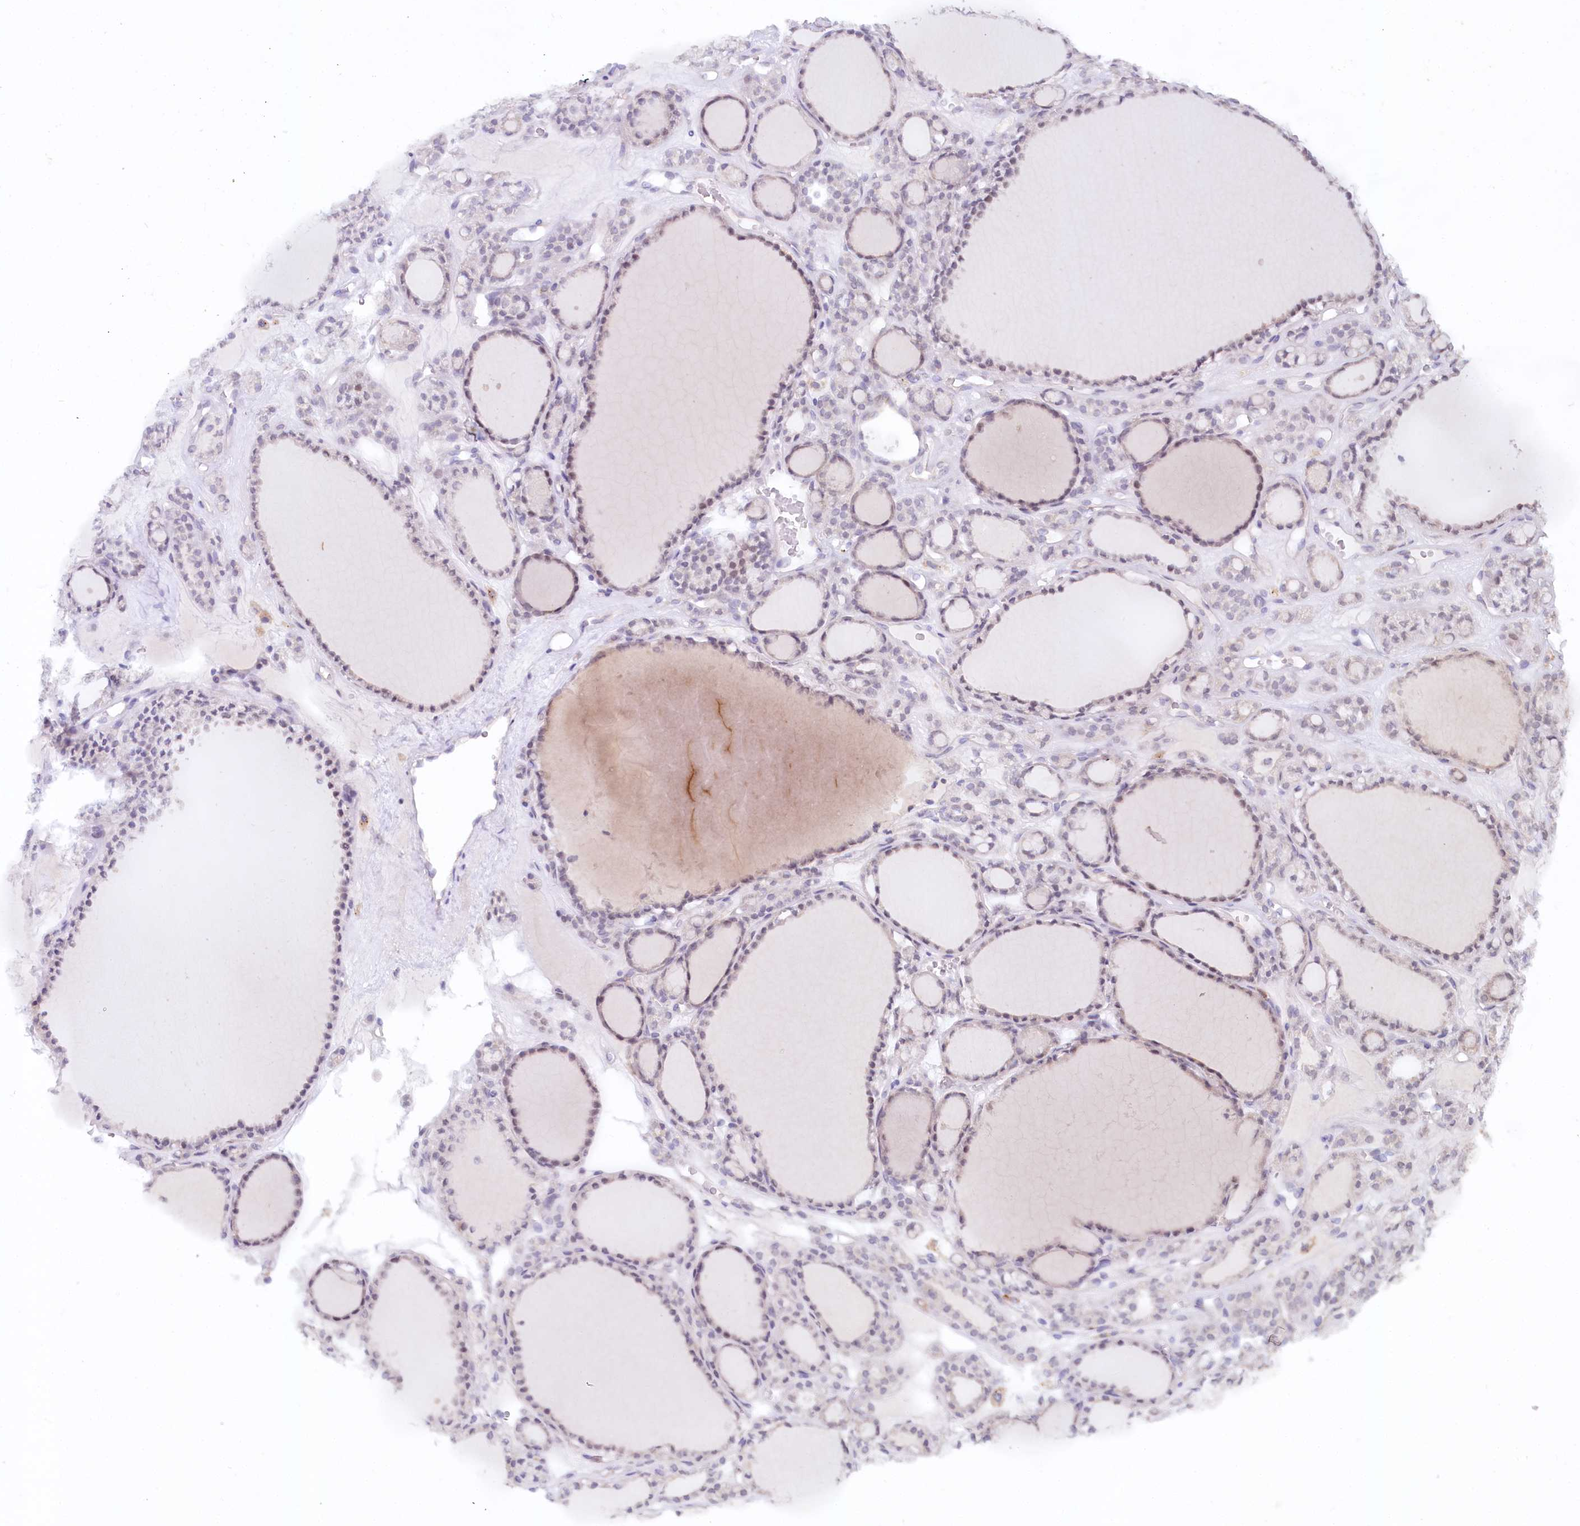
{"staining": {"intensity": "moderate", "quantity": "<25%", "location": "cytoplasmic/membranous"}, "tissue": "thyroid gland", "cell_type": "Glandular cells", "image_type": "normal", "snomed": [{"axis": "morphology", "description": "Normal tissue, NOS"}, {"axis": "topography", "description": "Thyroid gland"}], "caption": "Normal thyroid gland displays moderate cytoplasmic/membranous staining in about <25% of glandular cells.", "gene": "ALDH3B1", "patient": {"sex": "female", "age": 28}}